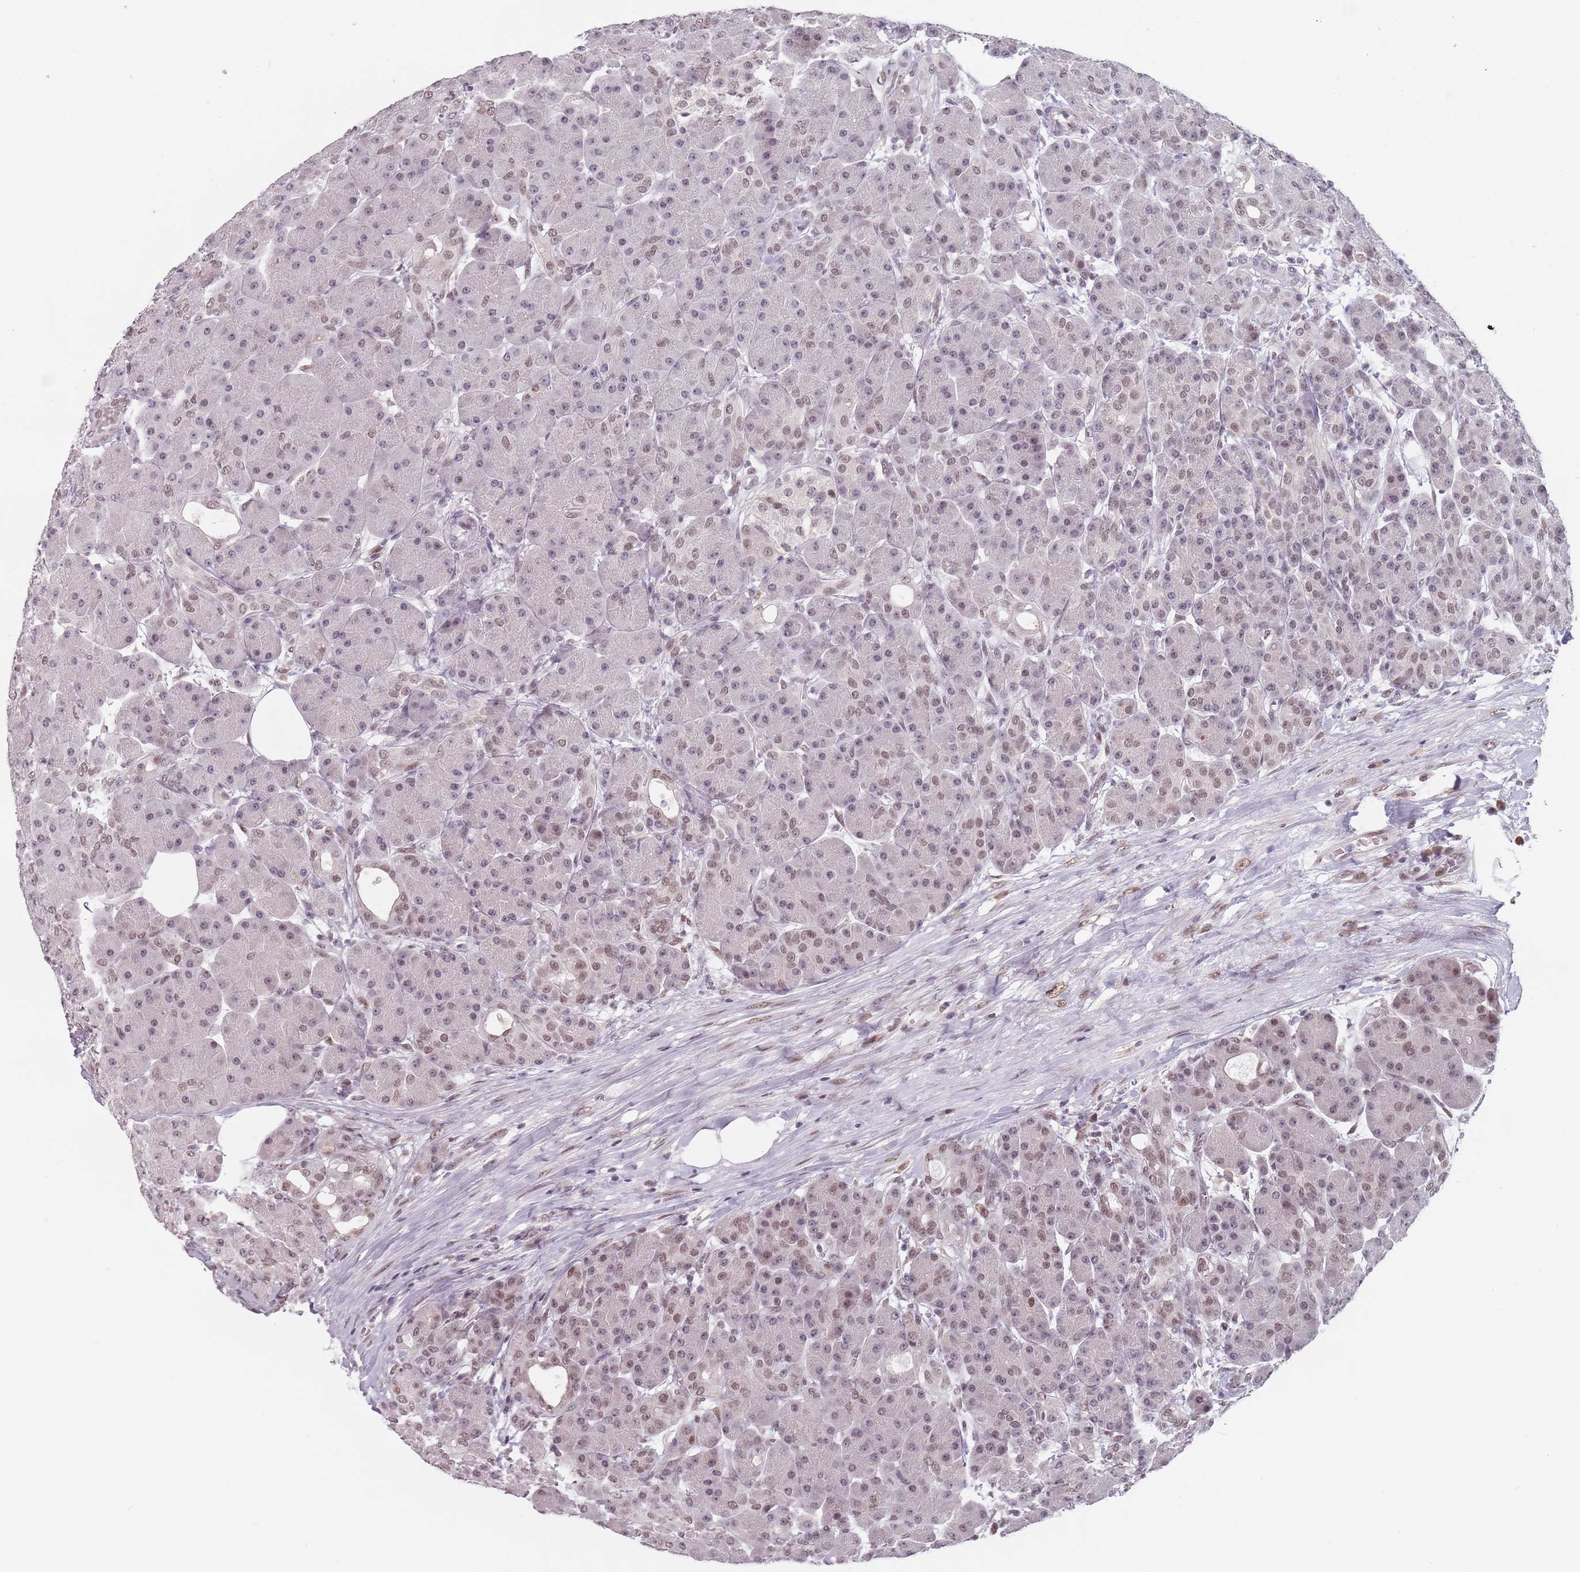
{"staining": {"intensity": "weak", "quantity": ">75%", "location": "nuclear"}, "tissue": "pancreas", "cell_type": "Exocrine glandular cells", "image_type": "normal", "snomed": [{"axis": "morphology", "description": "Normal tissue, NOS"}, {"axis": "topography", "description": "Pancreas"}], "caption": "IHC (DAB) staining of unremarkable human pancreas exhibits weak nuclear protein expression in approximately >75% of exocrine glandular cells. (brown staining indicates protein expression, while blue staining denotes nuclei).", "gene": "PTCHD1", "patient": {"sex": "male", "age": 63}}